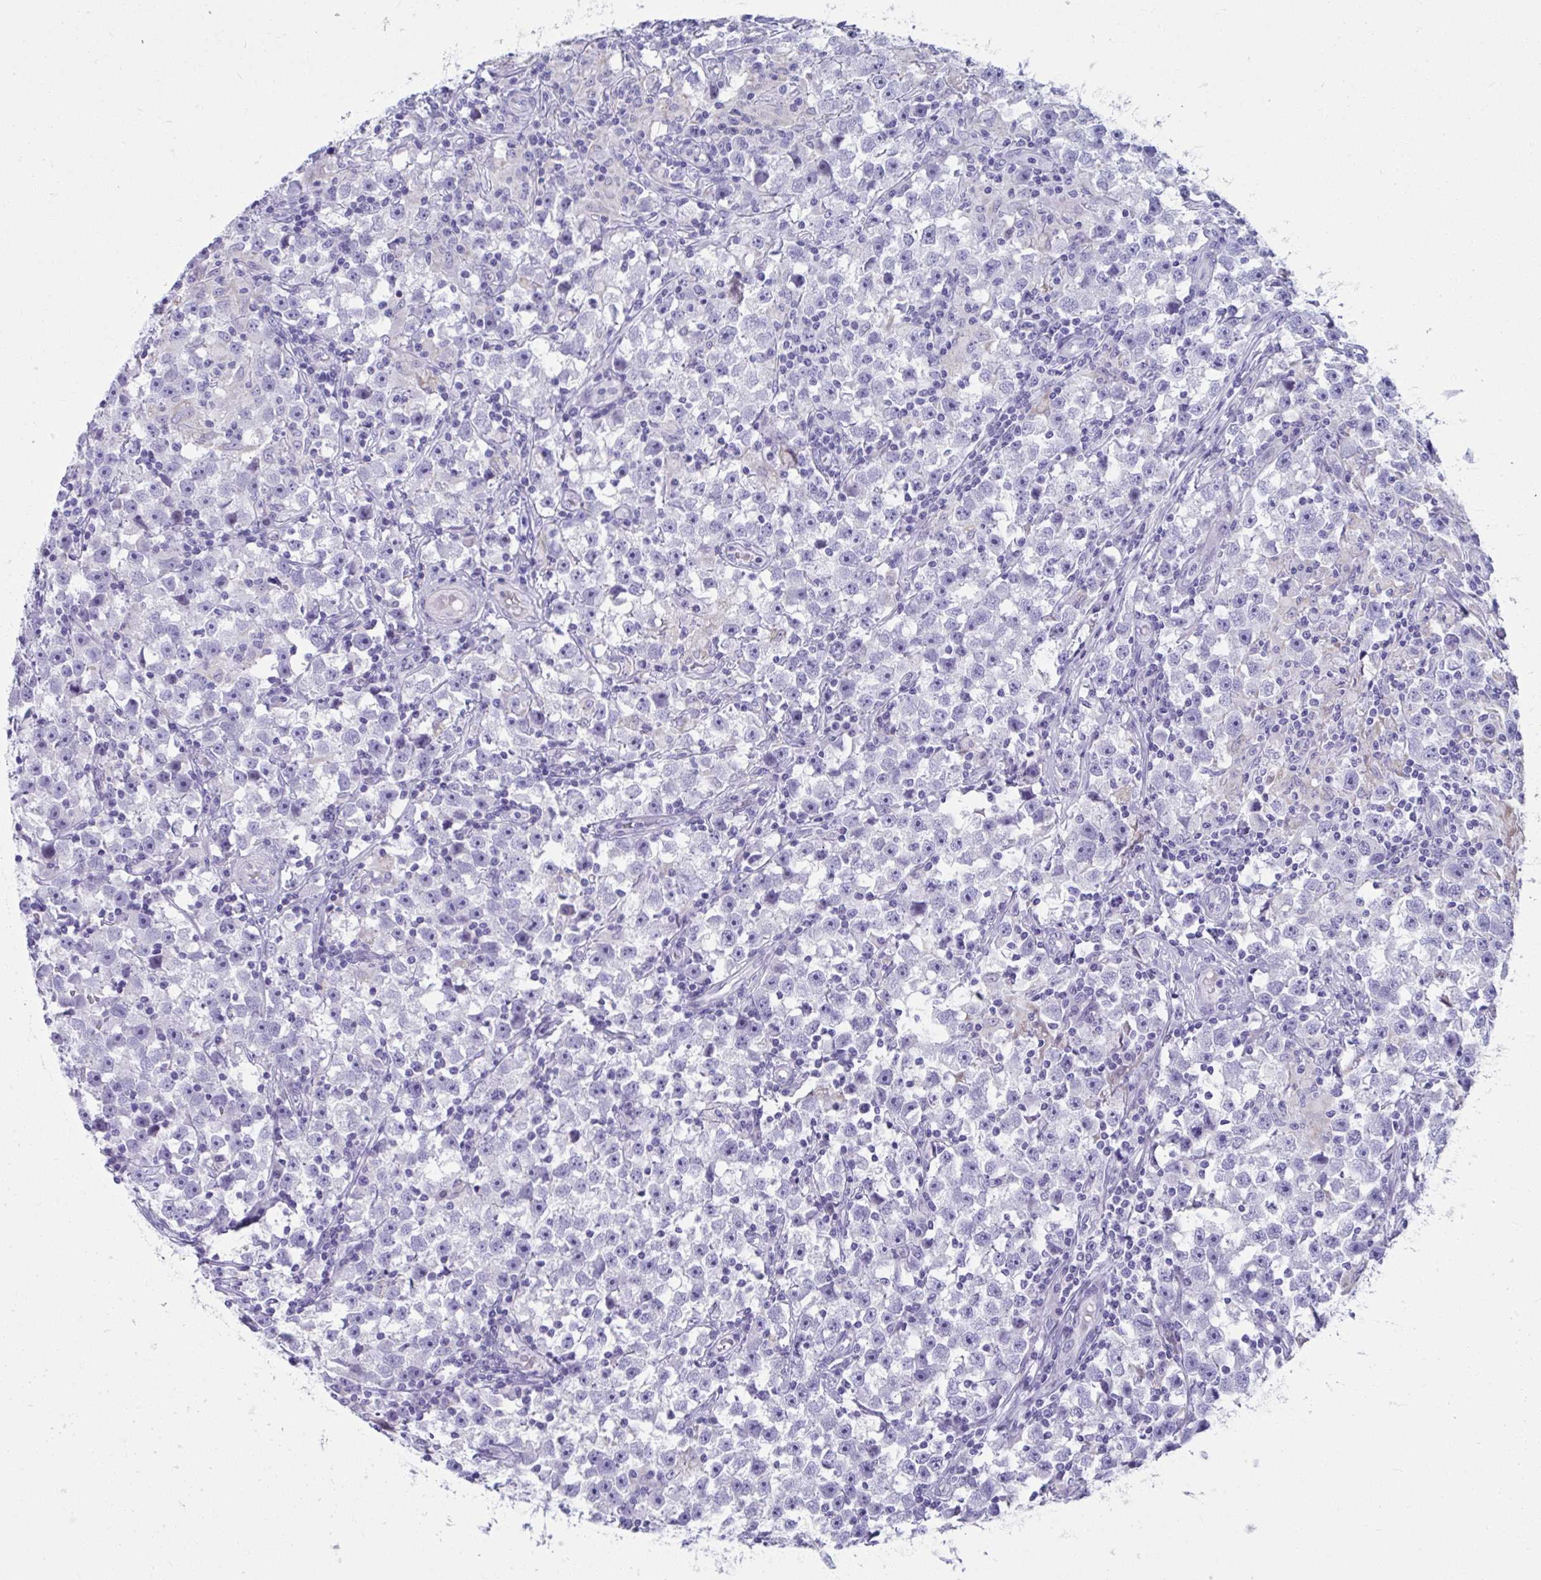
{"staining": {"intensity": "negative", "quantity": "none", "location": "none"}, "tissue": "testis cancer", "cell_type": "Tumor cells", "image_type": "cancer", "snomed": [{"axis": "morphology", "description": "Seminoma, NOS"}, {"axis": "topography", "description": "Testis"}], "caption": "IHC photomicrograph of human seminoma (testis) stained for a protein (brown), which reveals no expression in tumor cells.", "gene": "ISL1", "patient": {"sex": "male", "age": 33}}